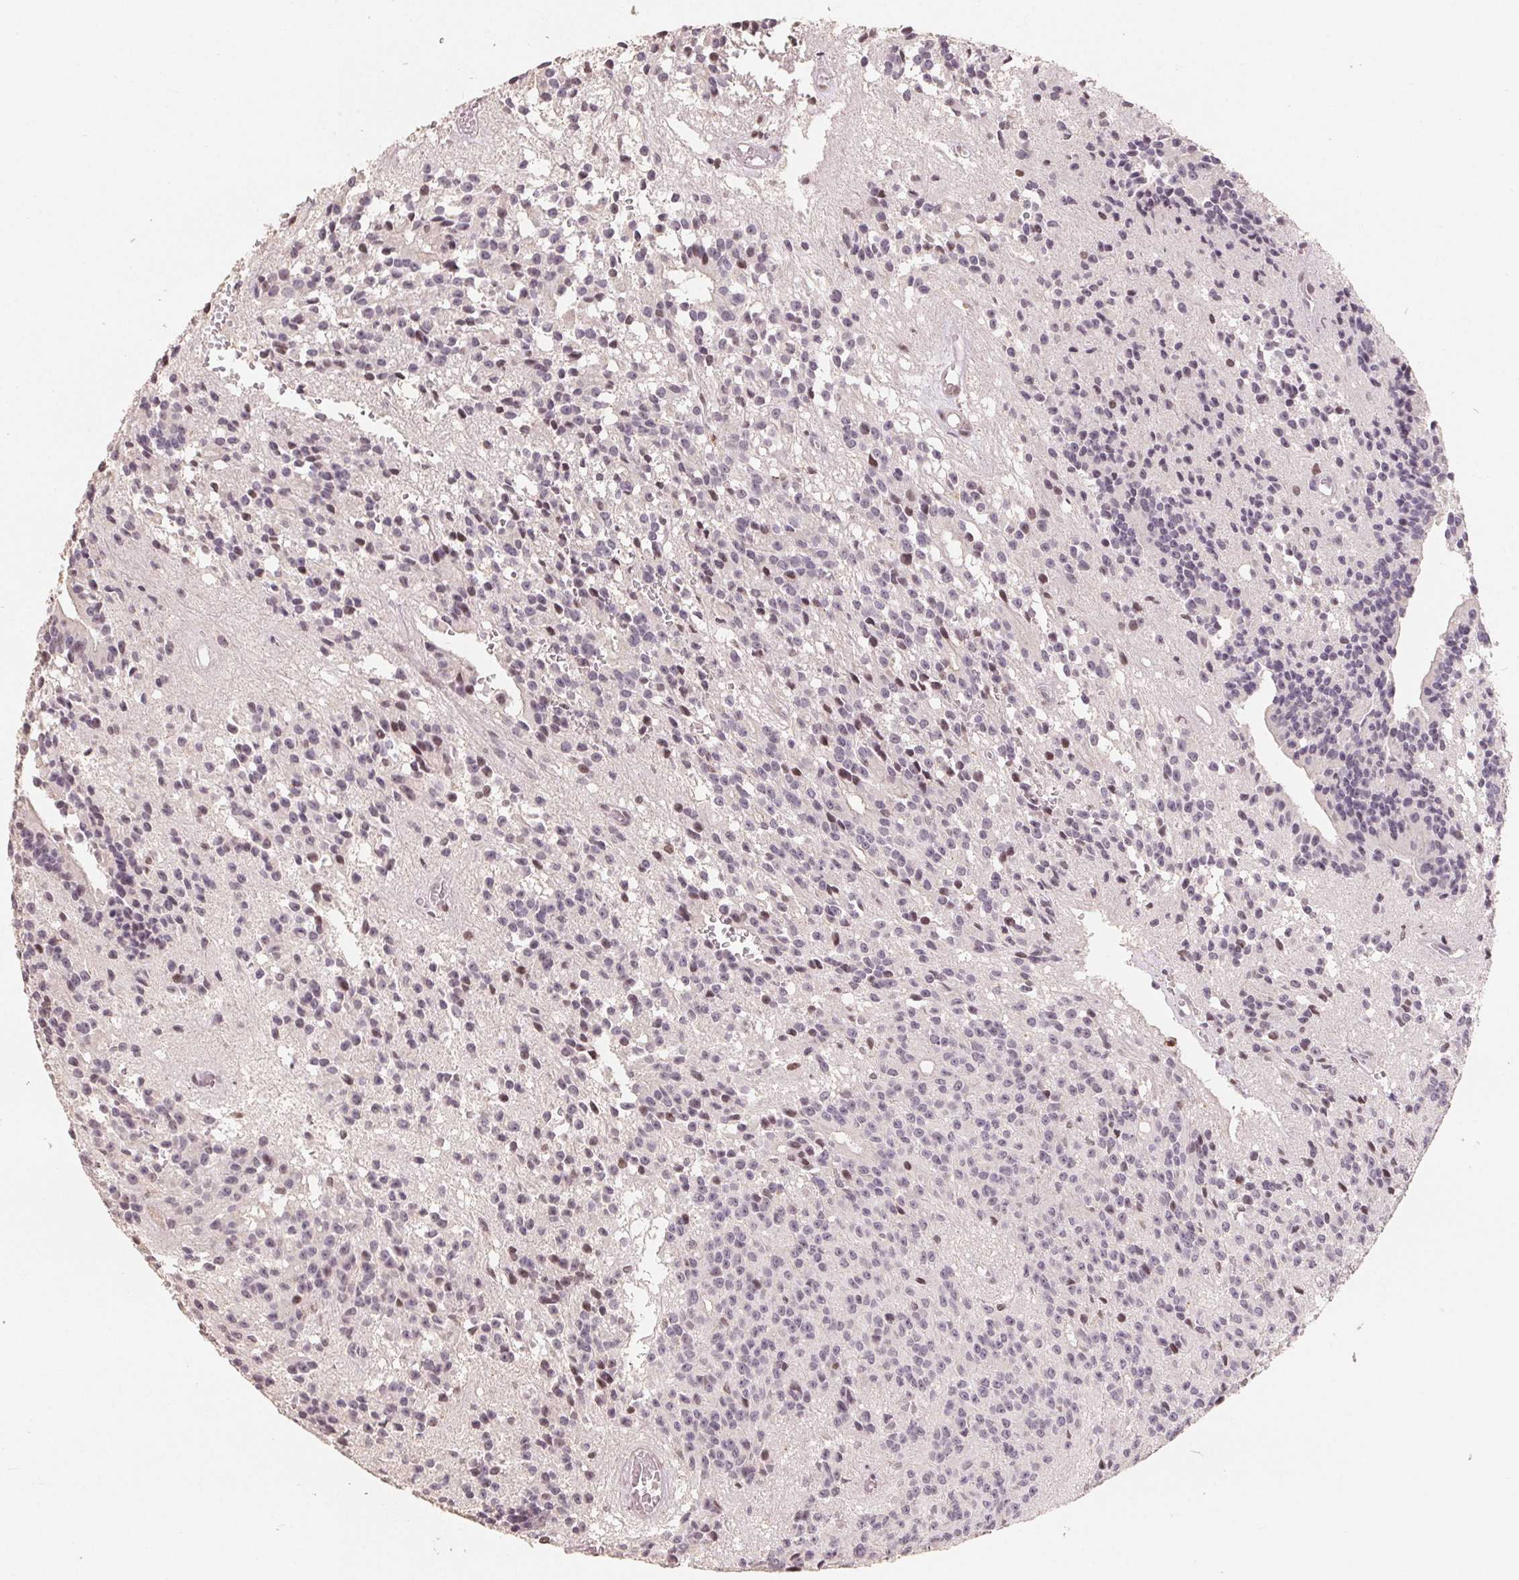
{"staining": {"intensity": "negative", "quantity": "none", "location": "none"}, "tissue": "glioma", "cell_type": "Tumor cells", "image_type": "cancer", "snomed": [{"axis": "morphology", "description": "Glioma, malignant, Low grade"}, {"axis": "topography", "description": "Brain"}], "caption": "Tumor cells show no significant protein expression in malignant low-grade glioma.", "gene": "CCDC138", "patient": {"sex": "male", "age": 31}}